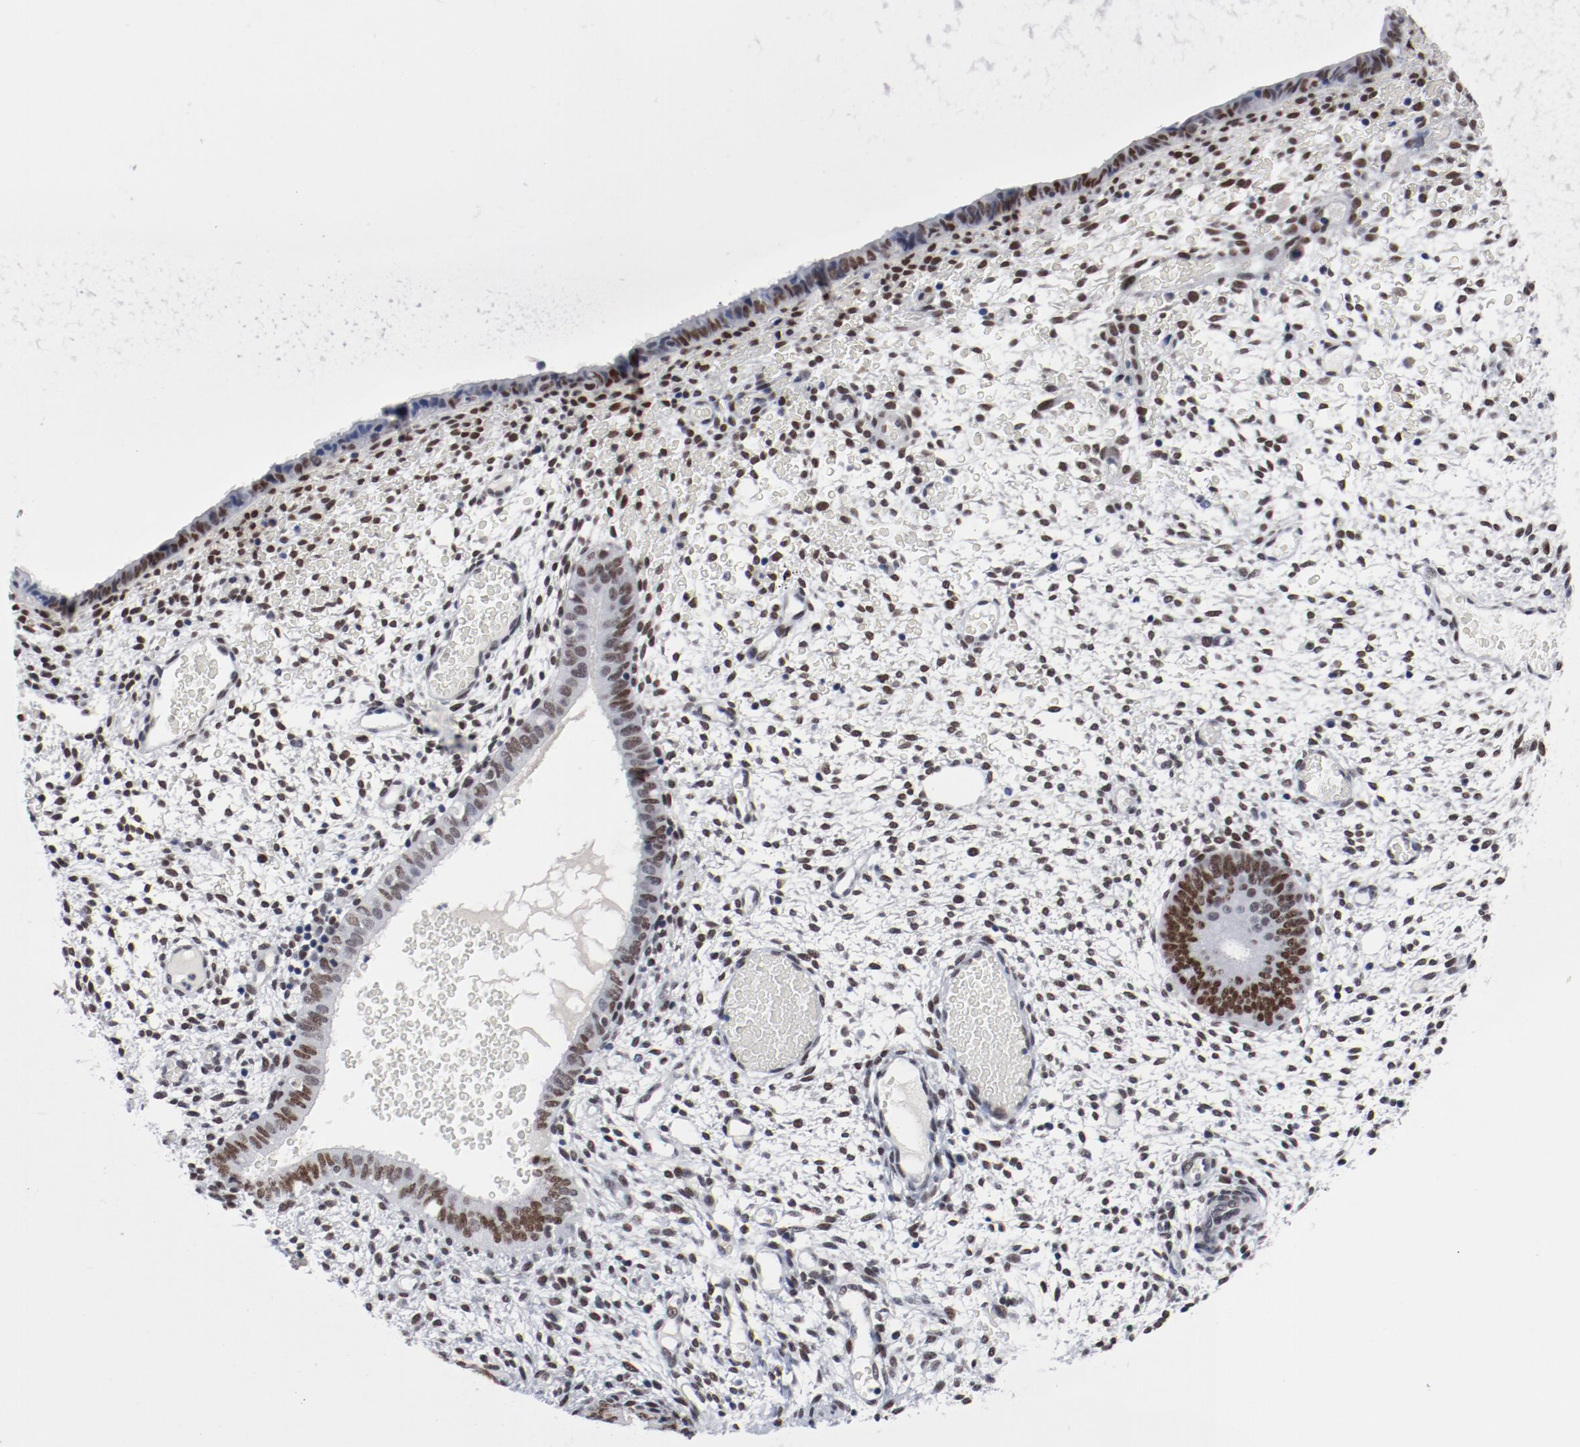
{"staining": {"intensity": "strong", "quantity": ">75%", "location": "nuclear"}, "tissue": "endometrium", "cell_type": "Cells in endometrial stroma", "image_type": "normal", "snomed": [{"axis": "morphology", "description": "Normal tissue, NOS"}, {"axis": "topography", "description": "Endometrium"}], "caption": "Protein expression analysis of normal endometrium reveals strong nuclear expression in about >75% of cells in endometrial stroma. The protein of interest is shown in brown color, while the nuclei are stained blue.", "gene": "ARNT", "patient": {"sex": "female", "age": 42}}